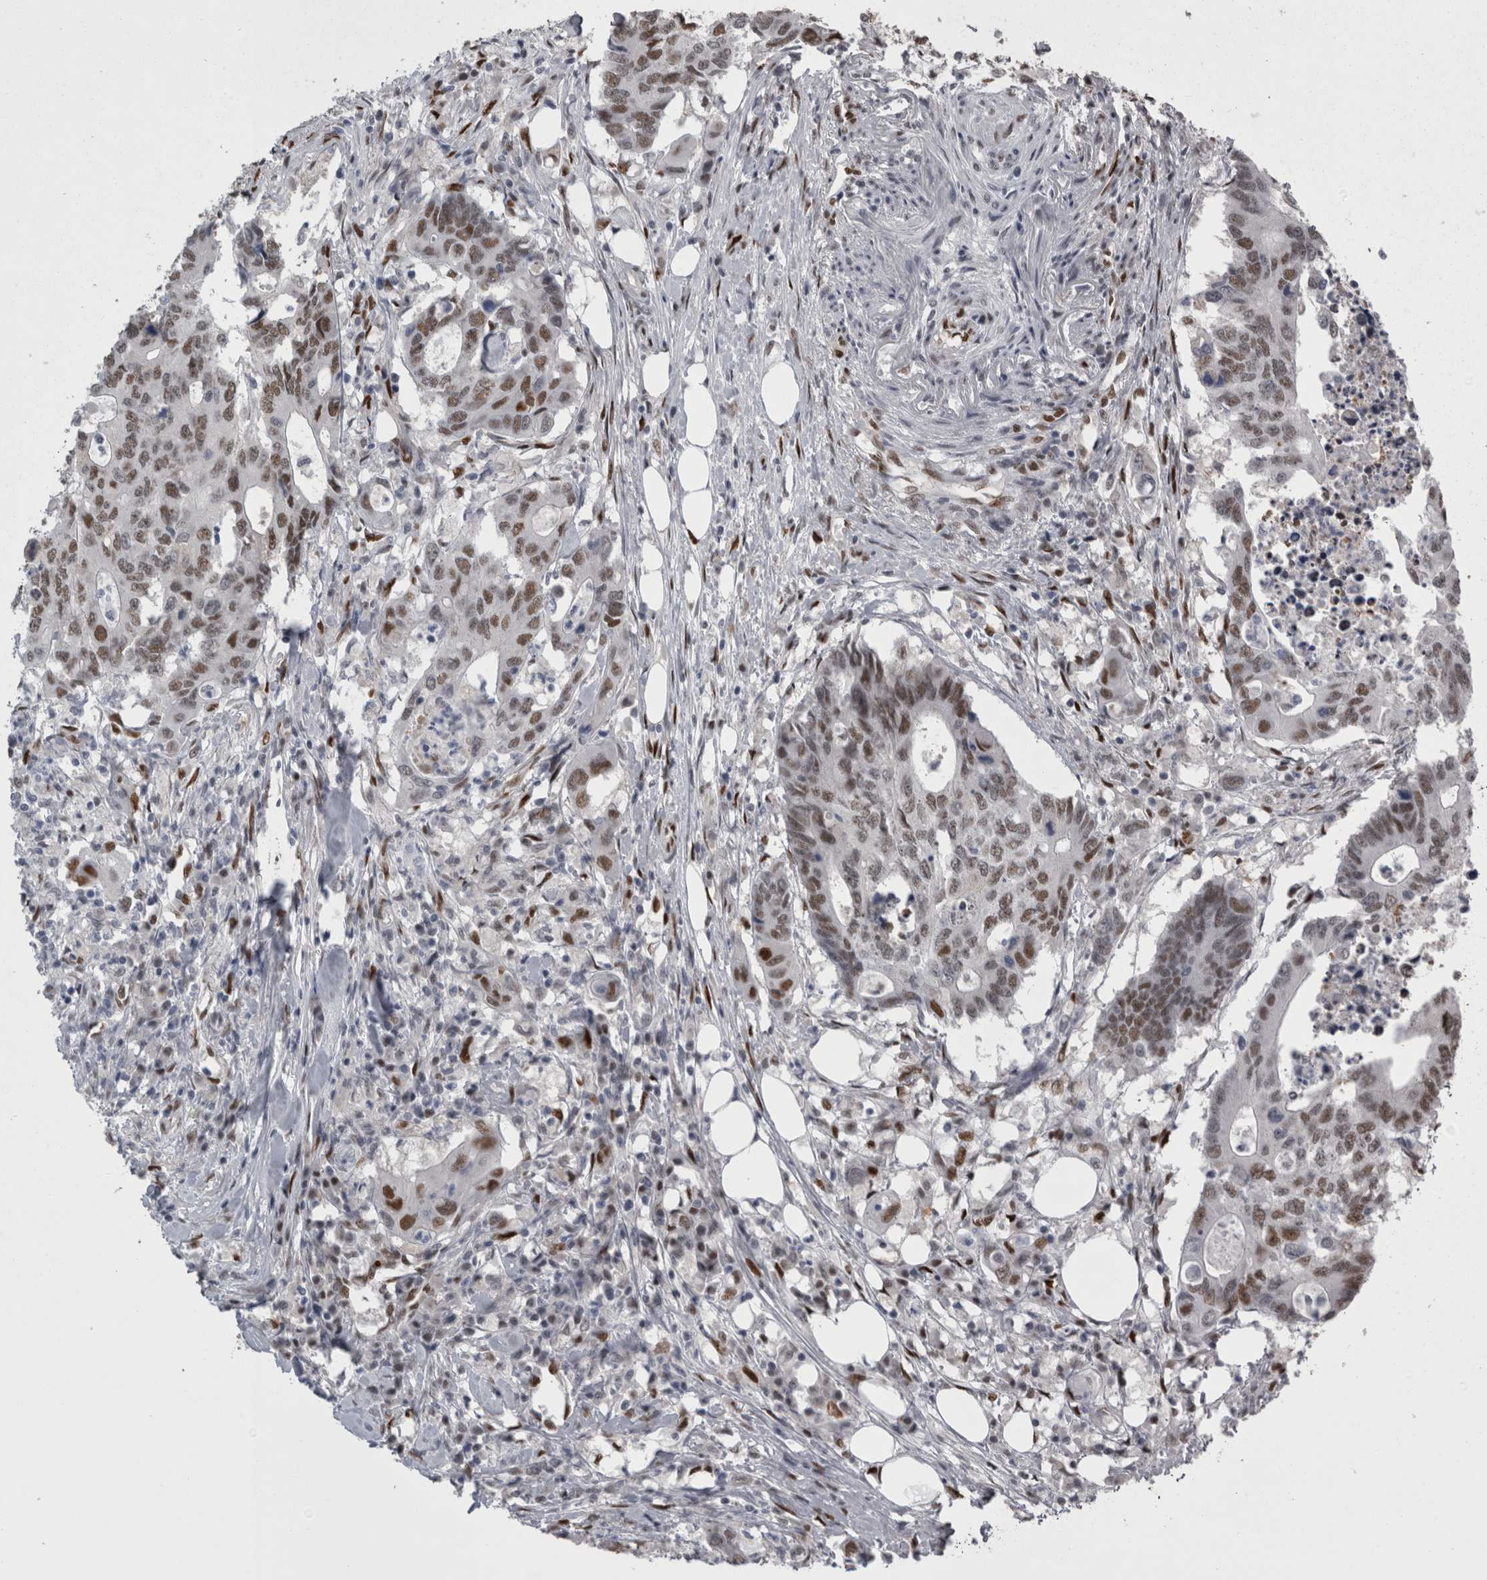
{"staining": {"intensity": "moderate", "quantity": "25%-75%", "location": "nuclear"}, "tissue": "colorectal cancer", "cell_type": "Tumor cells", "image_type": "cancer", "snomed": [{"axis": "morphology", "description": "Adenocarcinoma, NOS"}, {"axis": "topography", "description": "Colon"}], "caption": "Immunohistochemical staining of adenocarcinoma (colorectal) demonstrates medium levels of moderate nuclear positivity in approximately 25%-75% of tumor cells. Using DAB (3,3'-diaminobenzidine) (brown) and hematoxylin (blue) stains, captured at high magnification using brightfield microscopy.", "gene": "C1orf54", "patient": {"sex": "male", "age": 71}}